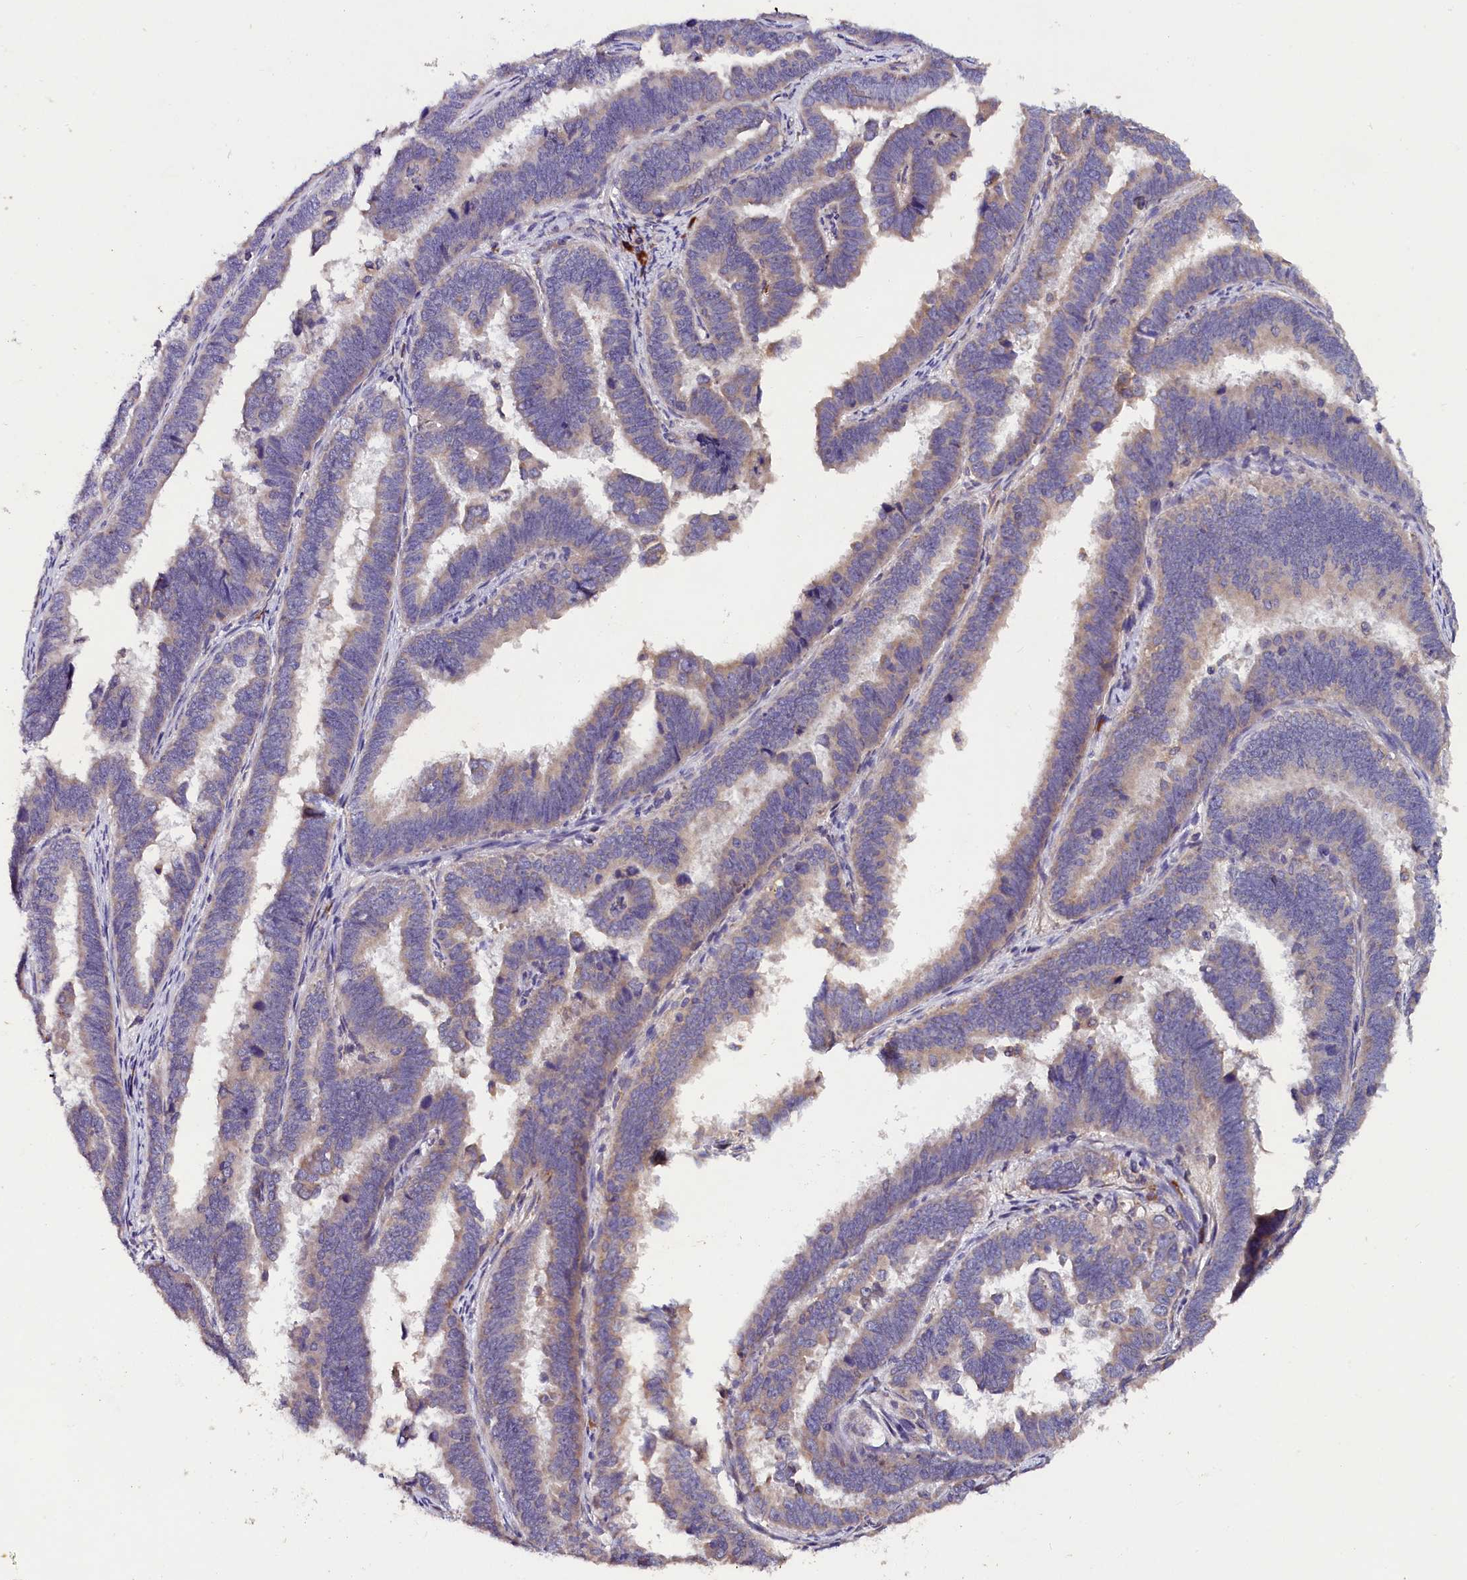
{"staining": {"intensity": "weak", "quantity": "<25%", "location": "cytoplasmic/membranous"}, "tissue": "endometrial cancer", "cell_type": "Tumor cells", "image_type": "cancer", "snomed": [{"axis": "morphology", "description": "Adenocarcinoma, NOS"}, {"axis": "topography", "description": "Endometrium"}], "caption": "A high-resolution micrograph shows immunohistochemistry staining of endometrial cancer (adenocarcinoma), which reveals no significant positivity in tumor cells.", "gene": "ST7L", "patient": {"sex": "female", "age": 75}}